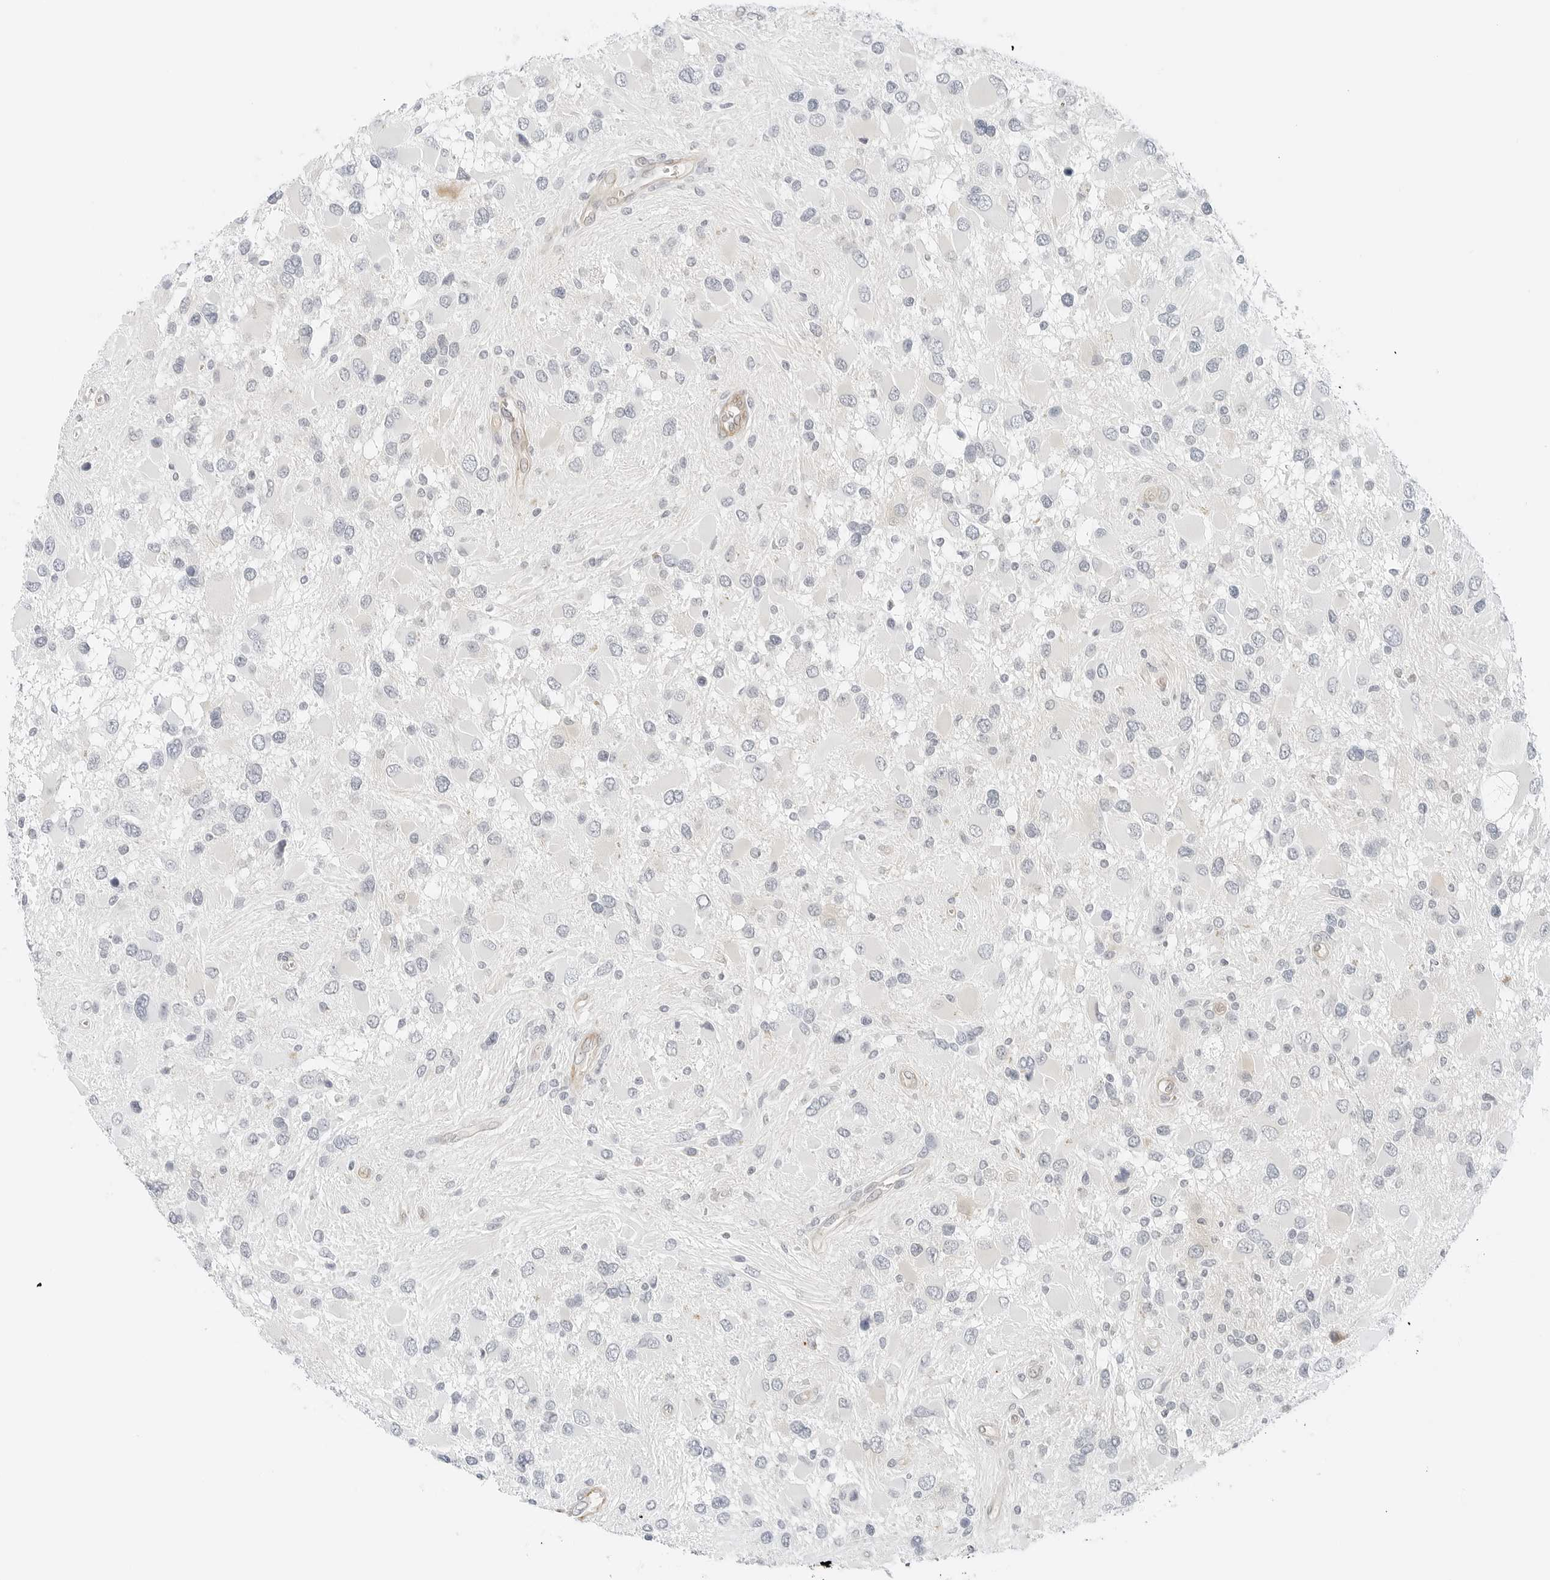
{"staining": {"intensity": "negative", "quantity": "none", "location": "none"}, "tissue": "glioma", "cell_type": "Tumor cells", "image_type": "cancer", "snomed": [{"axis": "morphology", "description": "Glioma, malignant, High grade"}, {"axis": "topography", "description": "Brain"}], "caption": "The histopathology image displays no significant expression in tumor cells of glioma.", "gene": "IQCC", "patient": {"sex": "male", "age": 53}}